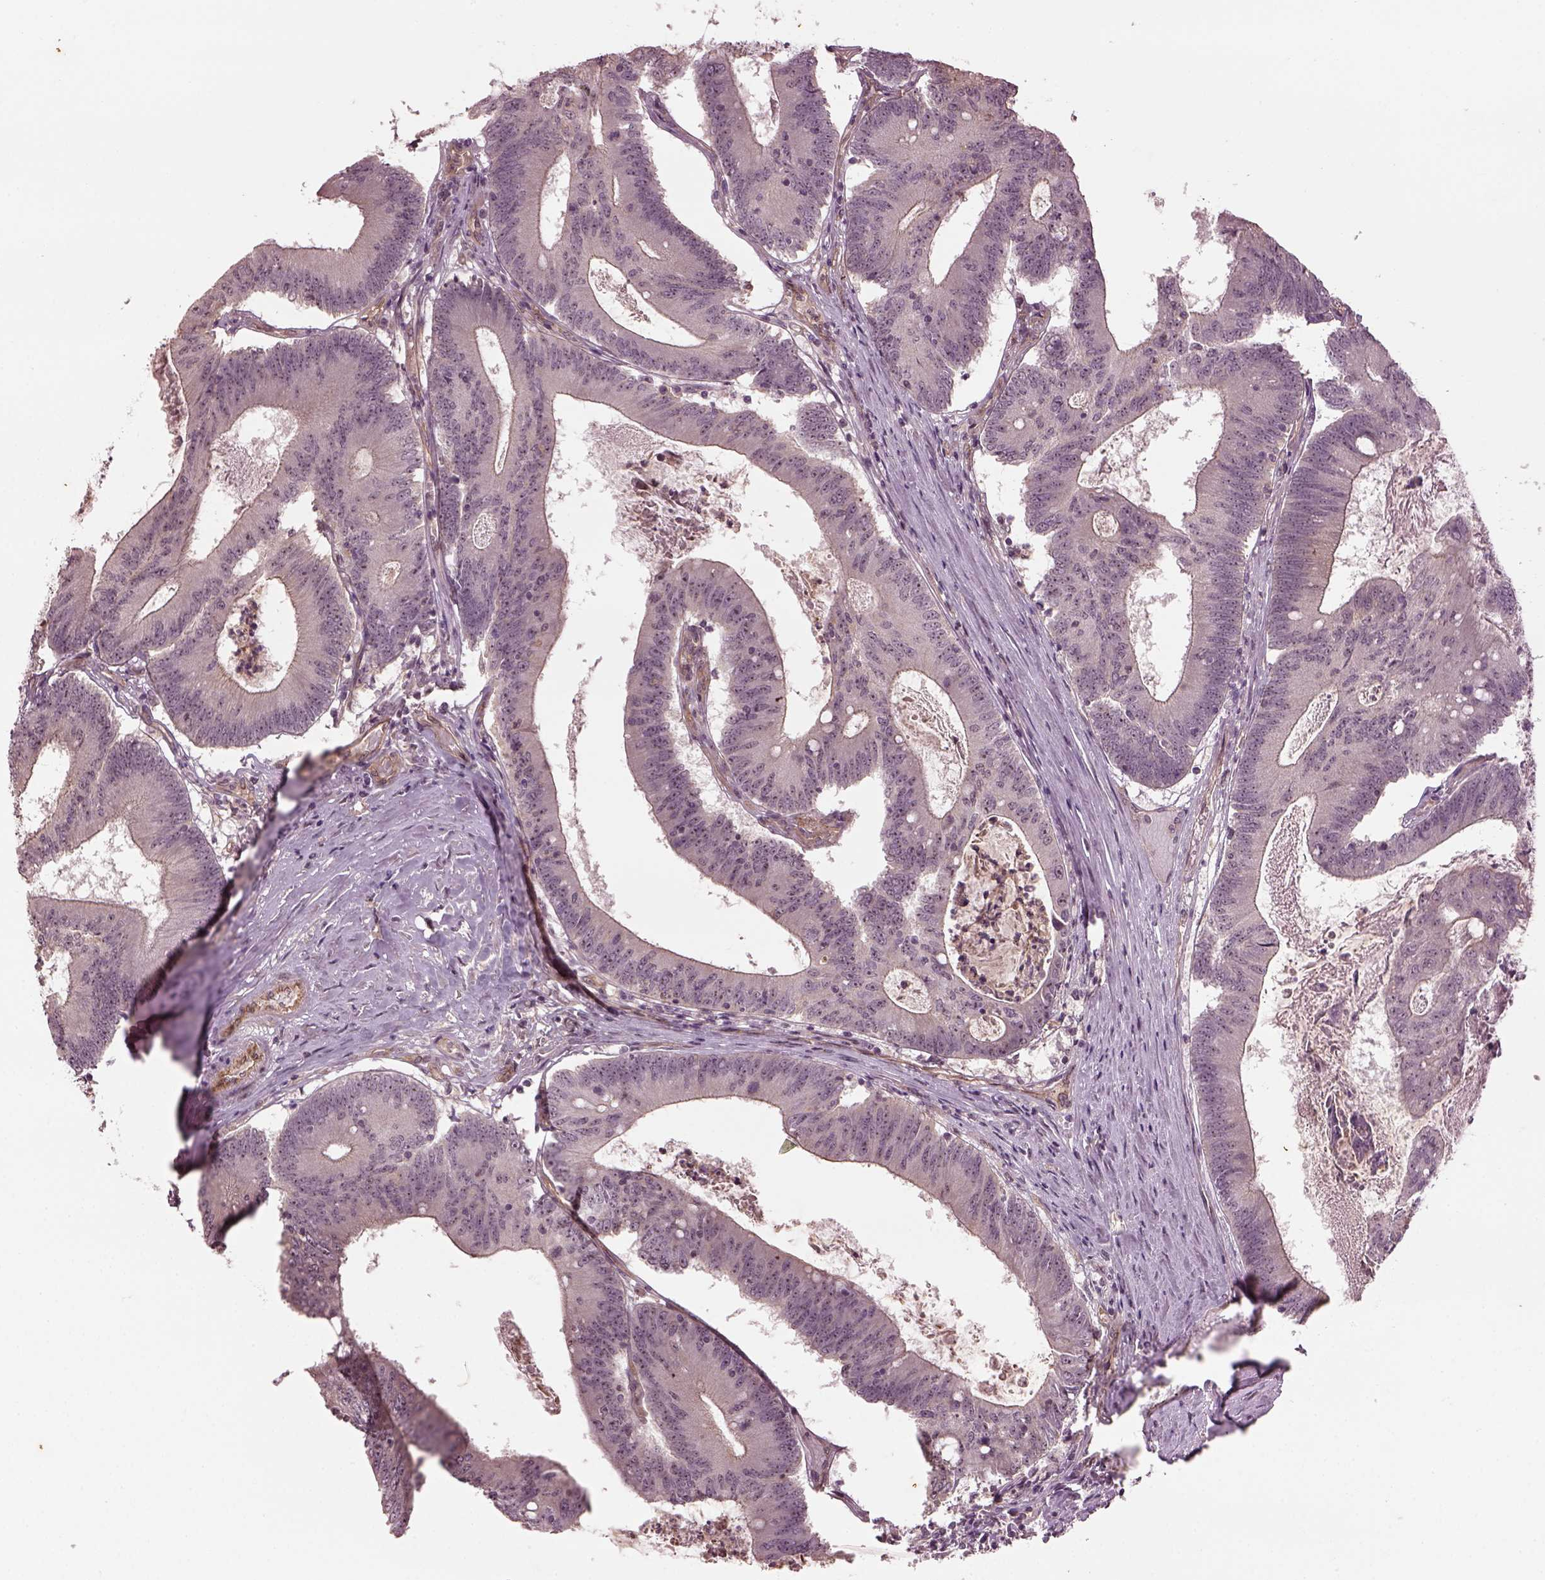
{"staining": {"intensity": "weak", "quantity": "25%-75%", "location": "nuclear"}, "tissue": "colorectal cancer", "cell_type": "Tumor cells", "image_type": "cancer", "snomed": [{"axis": "morphology", "description": "Adenocarcinoma, NOS"}, {"axis": "topography", "description": "Colon"}], "caption": "Weak nuclear positivity is present in about 25%-75% of tumor cells in colorectal cancer.", "gene": "GNRH1", "patient": {"sex": "female", "age": 70}}